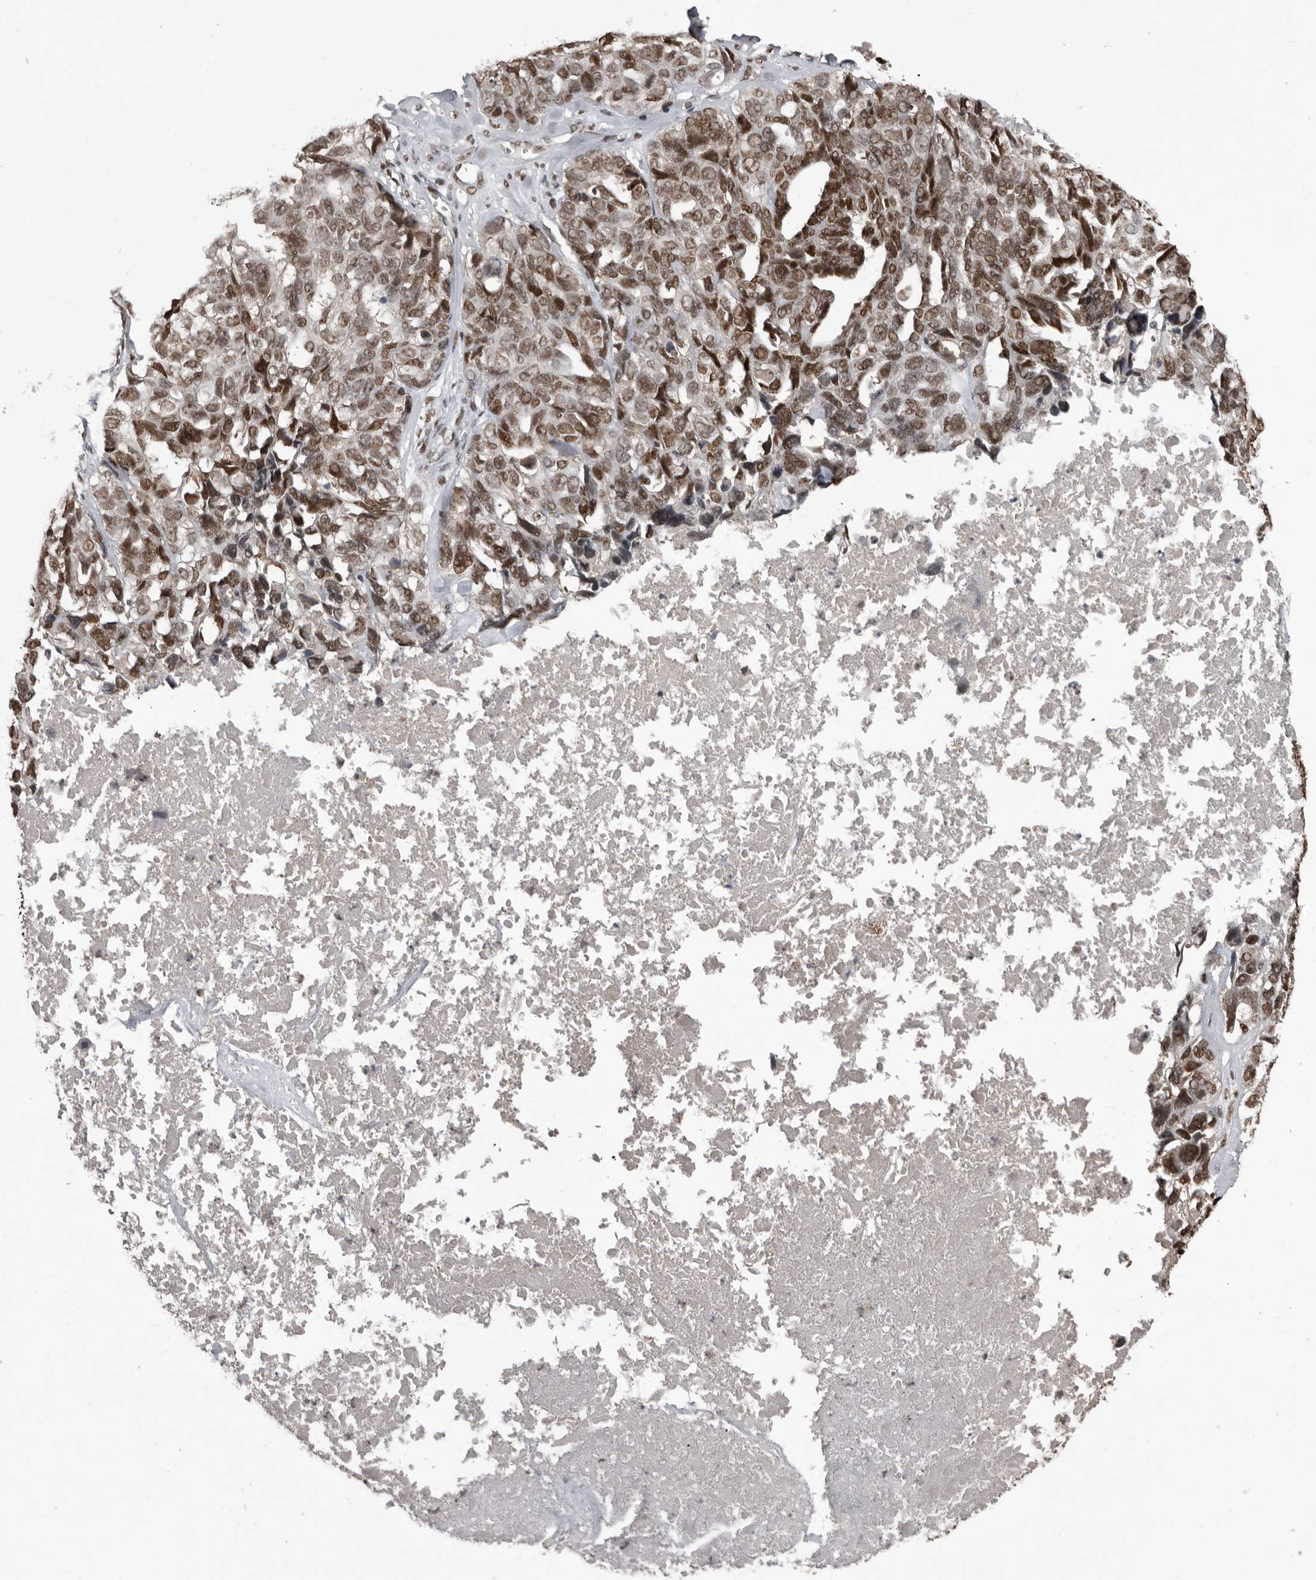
{"staining": {"intensity": "moderate", "quantity": ">75%", "location": "nuclear"}, "tissue": "ovarian cancer", "cell_type": "Tumor cells", "image_type": "cancer", "snomed": [{"axis": "morphology", "description": "Cystadenocarcinoma, serous, NOS"}, {"axis": "topography", "description": "Ovary"}], "caption": "Immunohistochemistry (IHC) photomicrograph of human ovarian cancer (serous cystadenocarcinoma) stained for a protein (brown), which shows medium levels of moderate nuclear positivity in approximately >75% of tumor cells.", "gene": "CHD1L", "patient": {"sex": "female", "age": 79}}